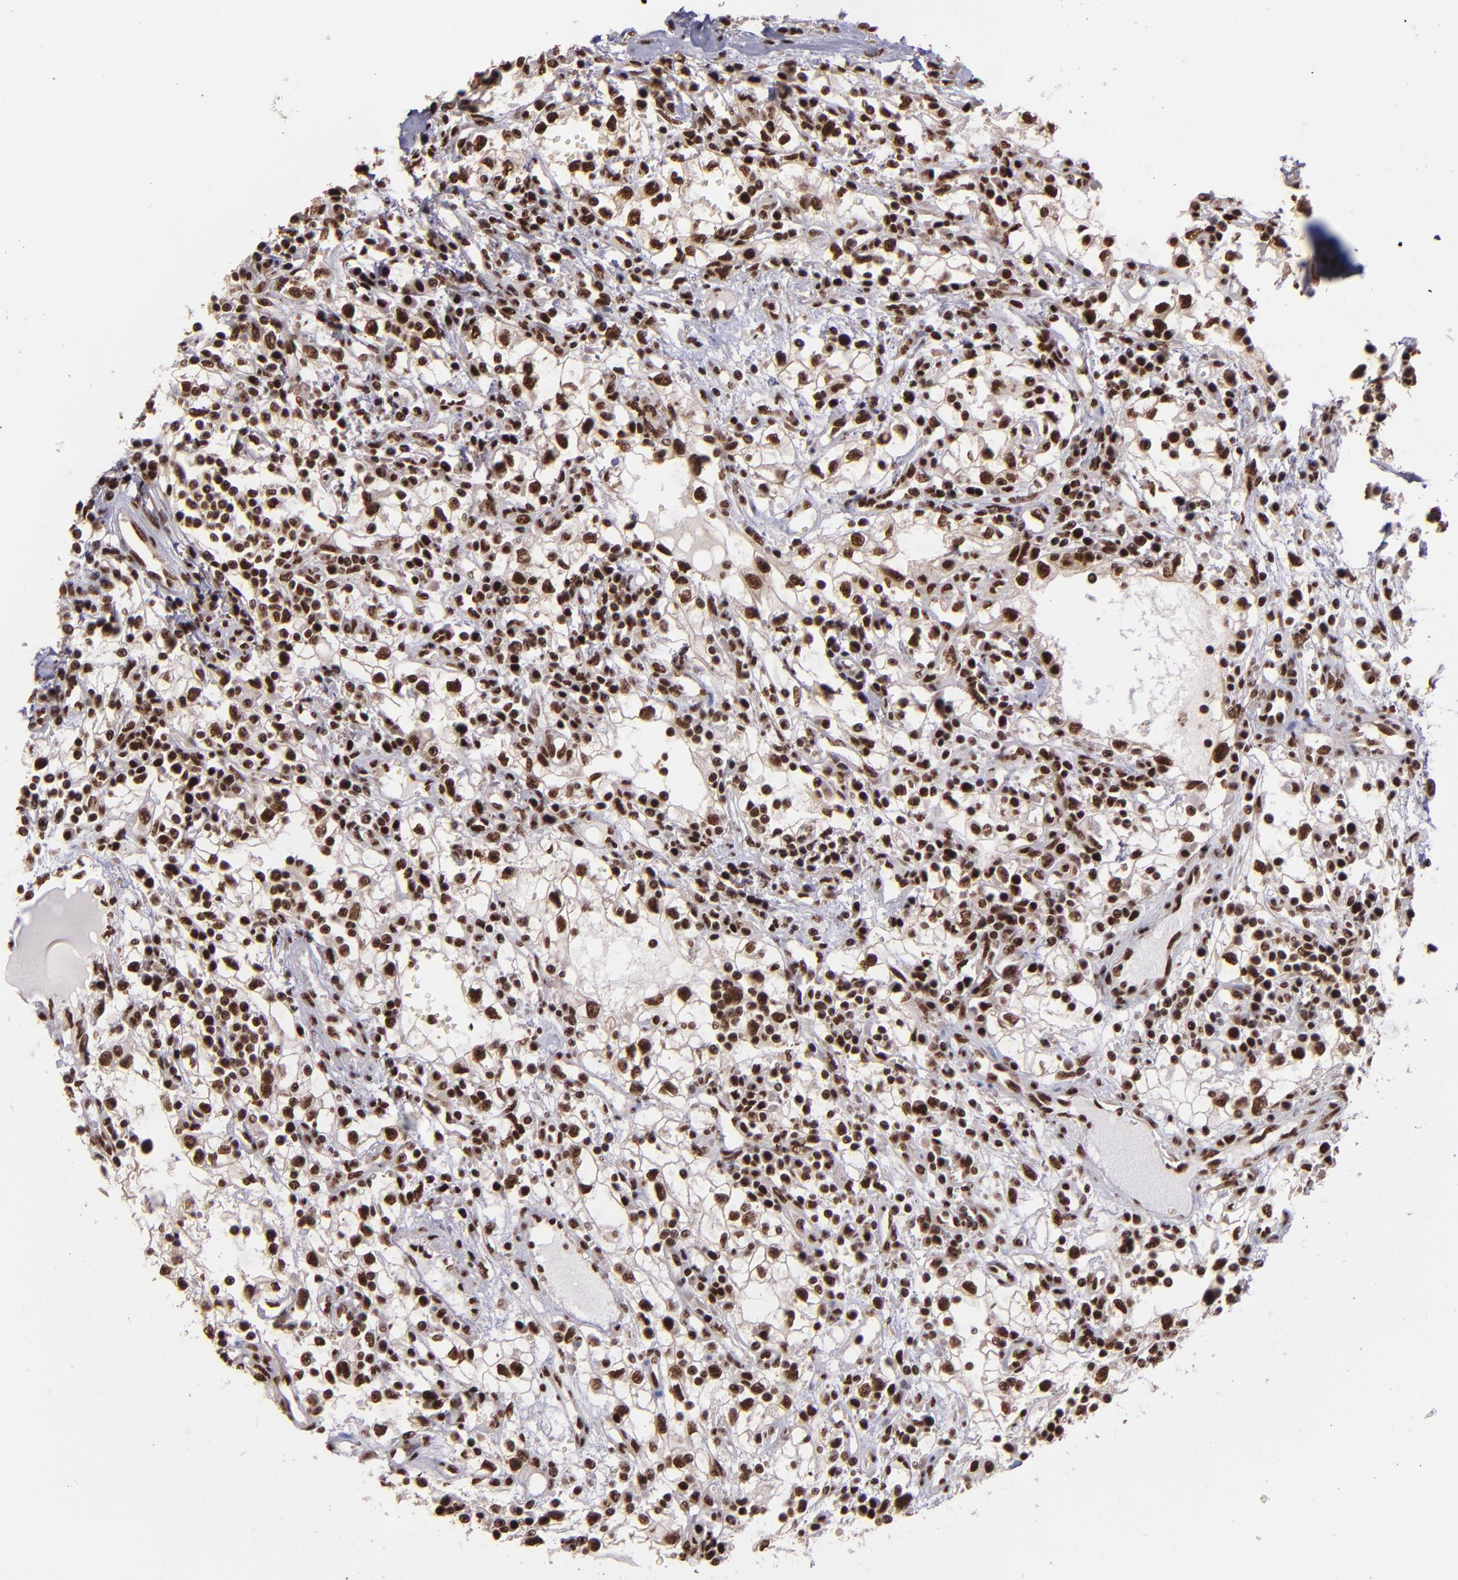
{"staining": {"intensity": "strong", "quantity": ">75%", "location": "nuclear"}, "tissue": "renal cancer", "cell_type": "Tumor cells", "image_type": "cancer", "snomed": [{"axis": "morphology", "description": "Adenocarcinoma, NOS"}, {"axis": "topography", "description": "Kidney"}], "caption": "Adenocarcinoma (renal) was stained to show a protein in brown. There is high levels of strong nuclear positivity in approximately >75% of tumor cells.", "gene": "PQBP1", "patient": {"sex": "male", "age": 82}}